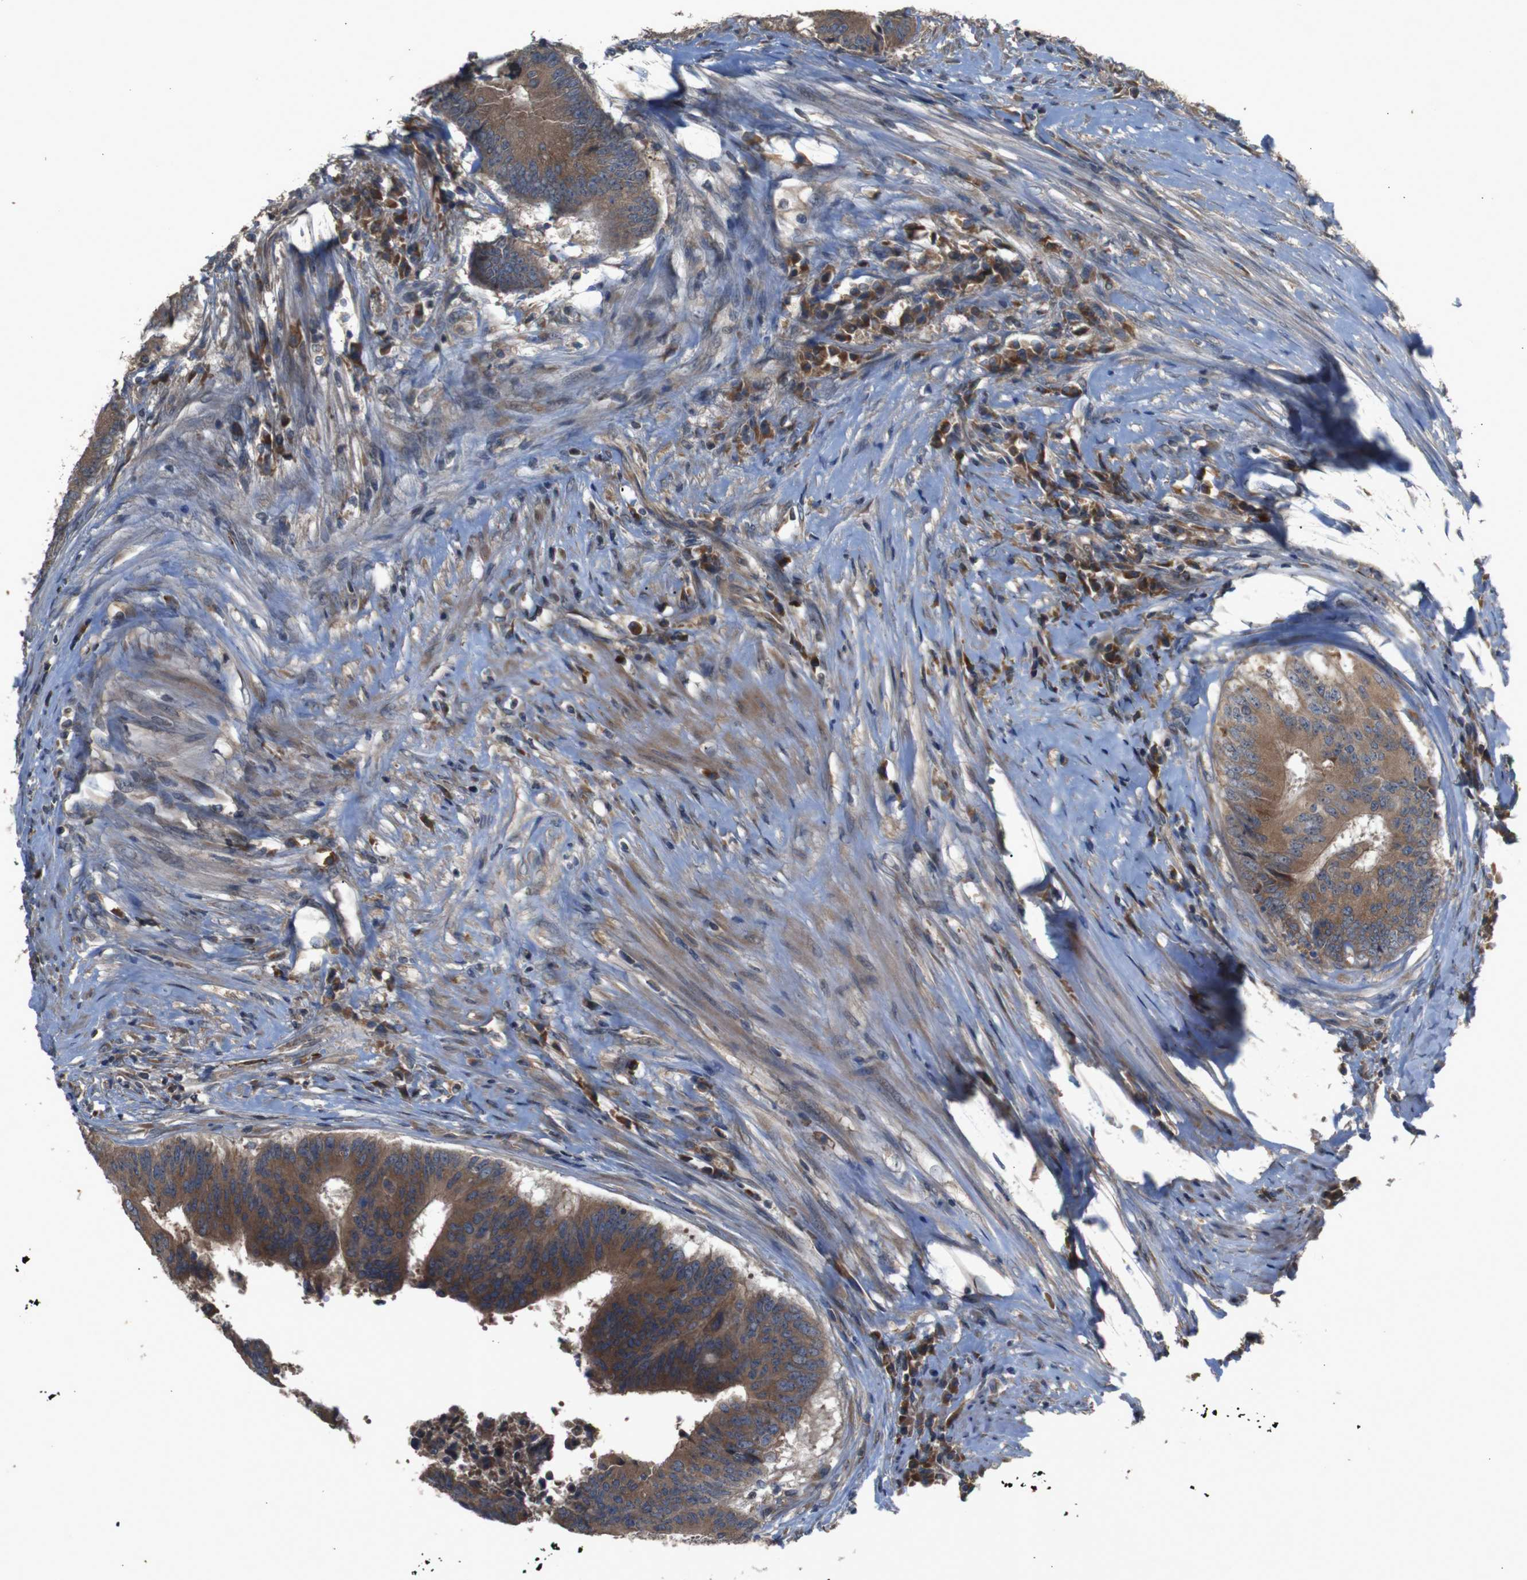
{"staining": {"intensity": "moderate", "quantity": ">75%", "location": "cytoplasmic/membranous"}, "tissue": "colorectal cancer", "cell_type": "Tumor cells", "image_type": "cancer", "snomed": [{"axis": "morphology", "description": "Adenocarcinoma, NOS"}, {"axis": "topography", "description": "Rectum"}], "caption": "A brown stain shows moderate cytoplasmic/membranous expression of a protein in colorectal cancer (adenocarcinoma) tumor cells. (IHC, brightfield microscopy, high magnification).", "gene": "PTPN1", "patient": {"sex": "male", "age": 72}}